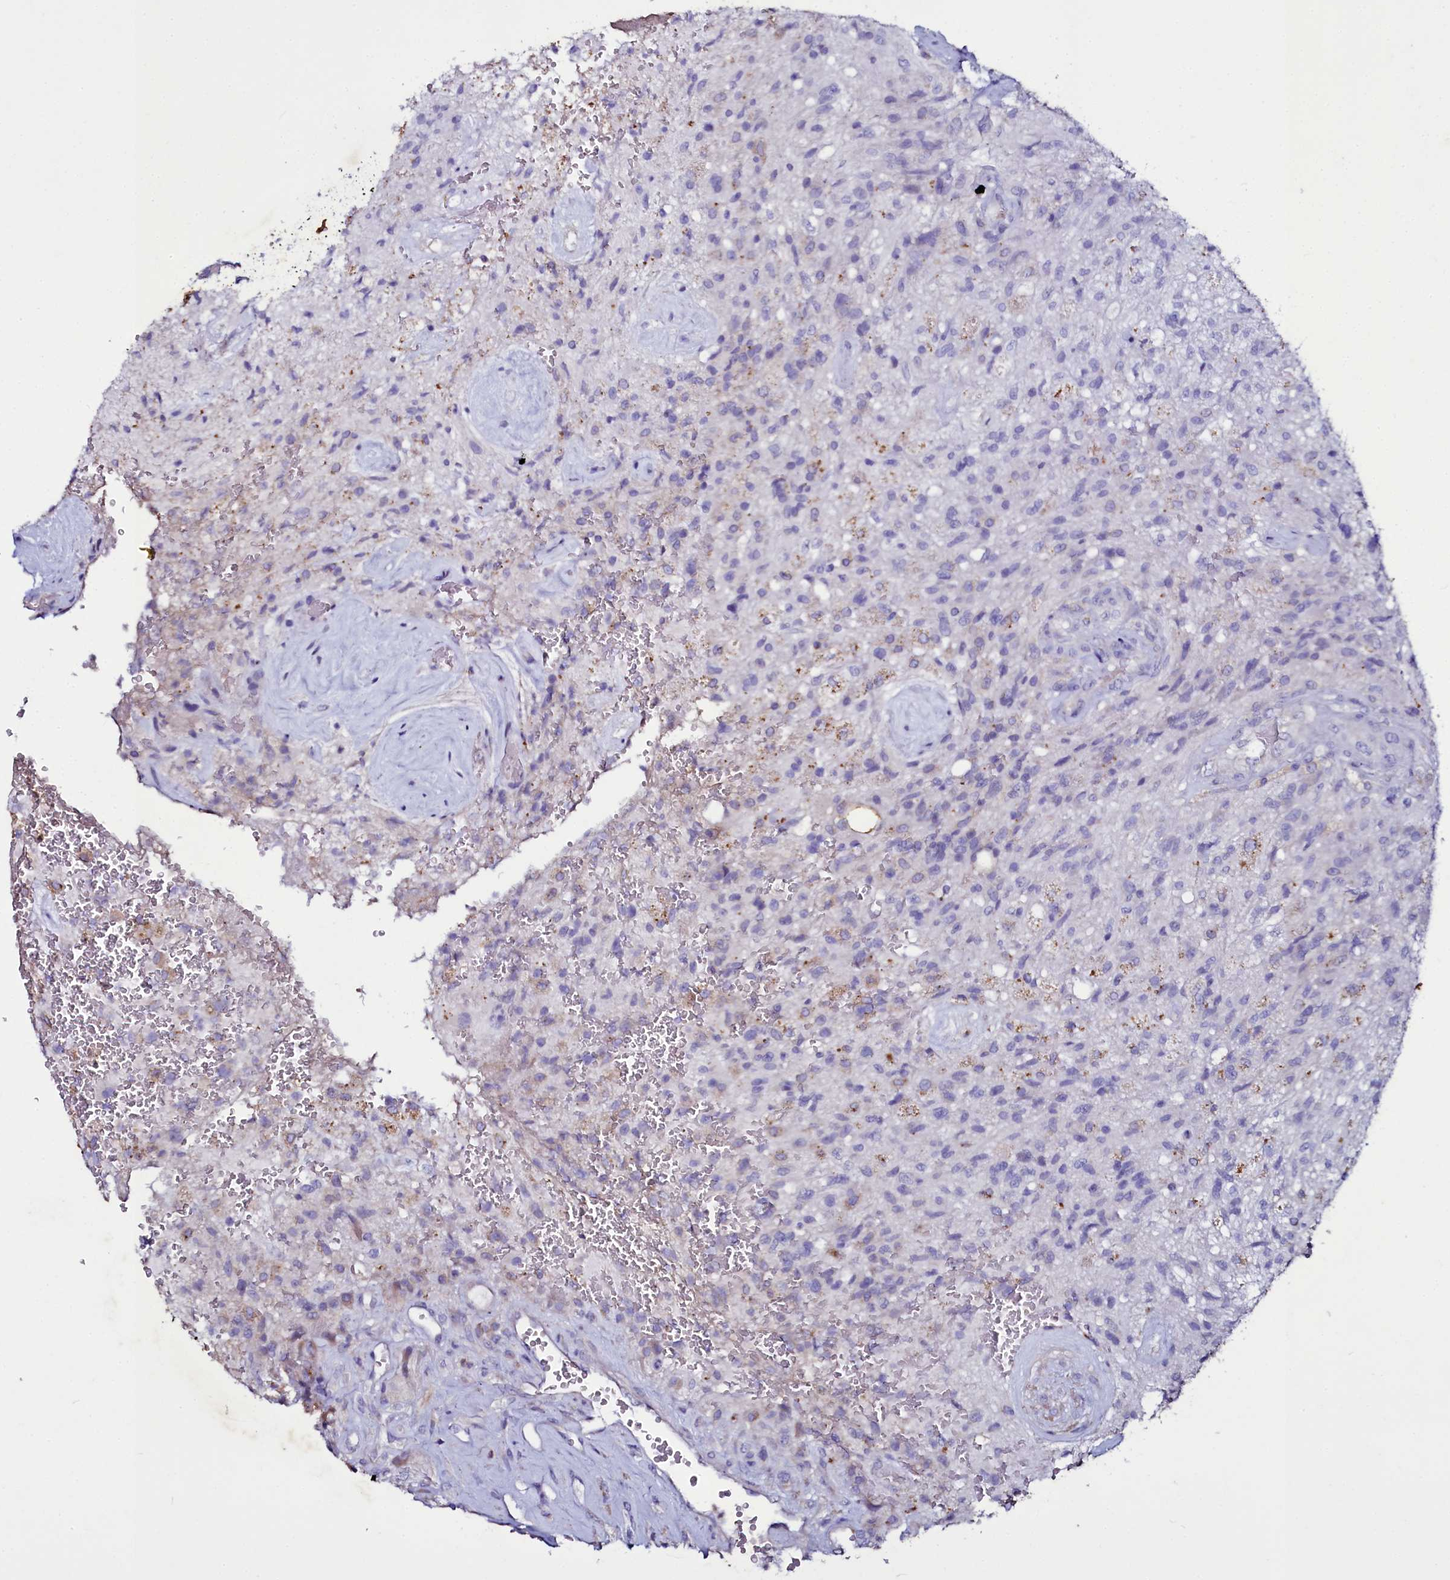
{"staining": {"intensity": "negative", "quantity": "none", "location": "none"}, "tissue": "glioma", "cell_type": "Tumor cells", "image_type": "cancer", "snomed": [{"axis": "morphology", "description": "Glioma, malignant, High grade"}, {"axis": "topography", "description": "Brain"}], "caption": "Immunohistochemical staining of malignant glioma (high-grade) shows no significant staining in tumor cells.", "gene": "SELENOT", "patient": {"sex": "male", "age": 56}}